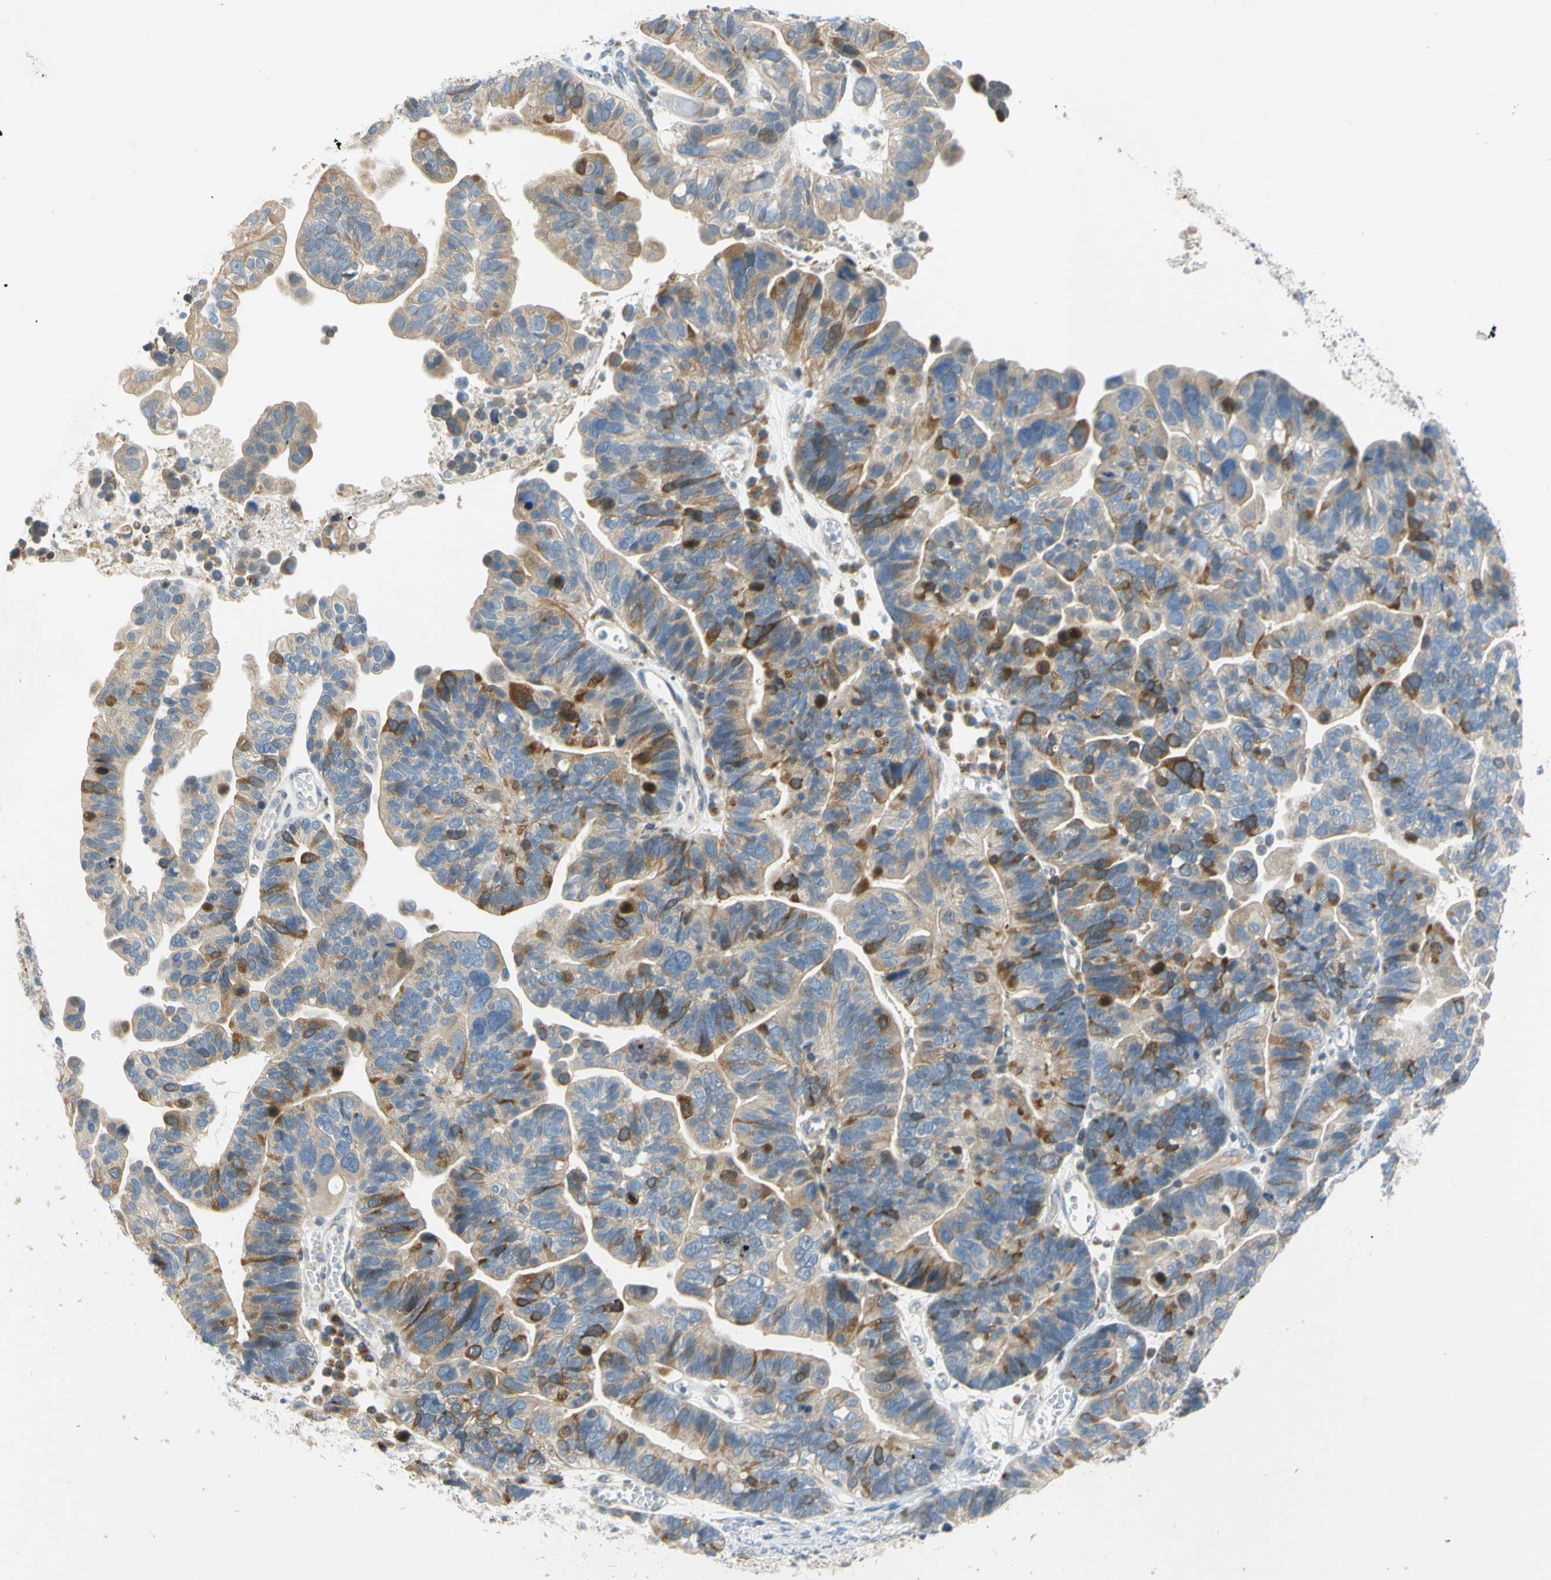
{"staining": {"intensity": "moderate", "quantity": ">75%", "location": "cytoplasmic/membranous"}, "tissue": "ovarian cancer", "cell_type": "Tumor cells", "image_type": "cancer", "snomed": [{"axis": "morphology", "description": "Cystadenocarcinoma, serous, NOS"}, {"axis": "topography", "description": "Ovary"}], "caption": "Immunohistochemistry (IHC) (DAB) staining of human ovarian cancer demonstrates moderate cytoplasmic/membranous protein positivity in about >75% of tumor cells.", "gene": "CCNB2", "patient": {"sex": "female", "age": 56}}